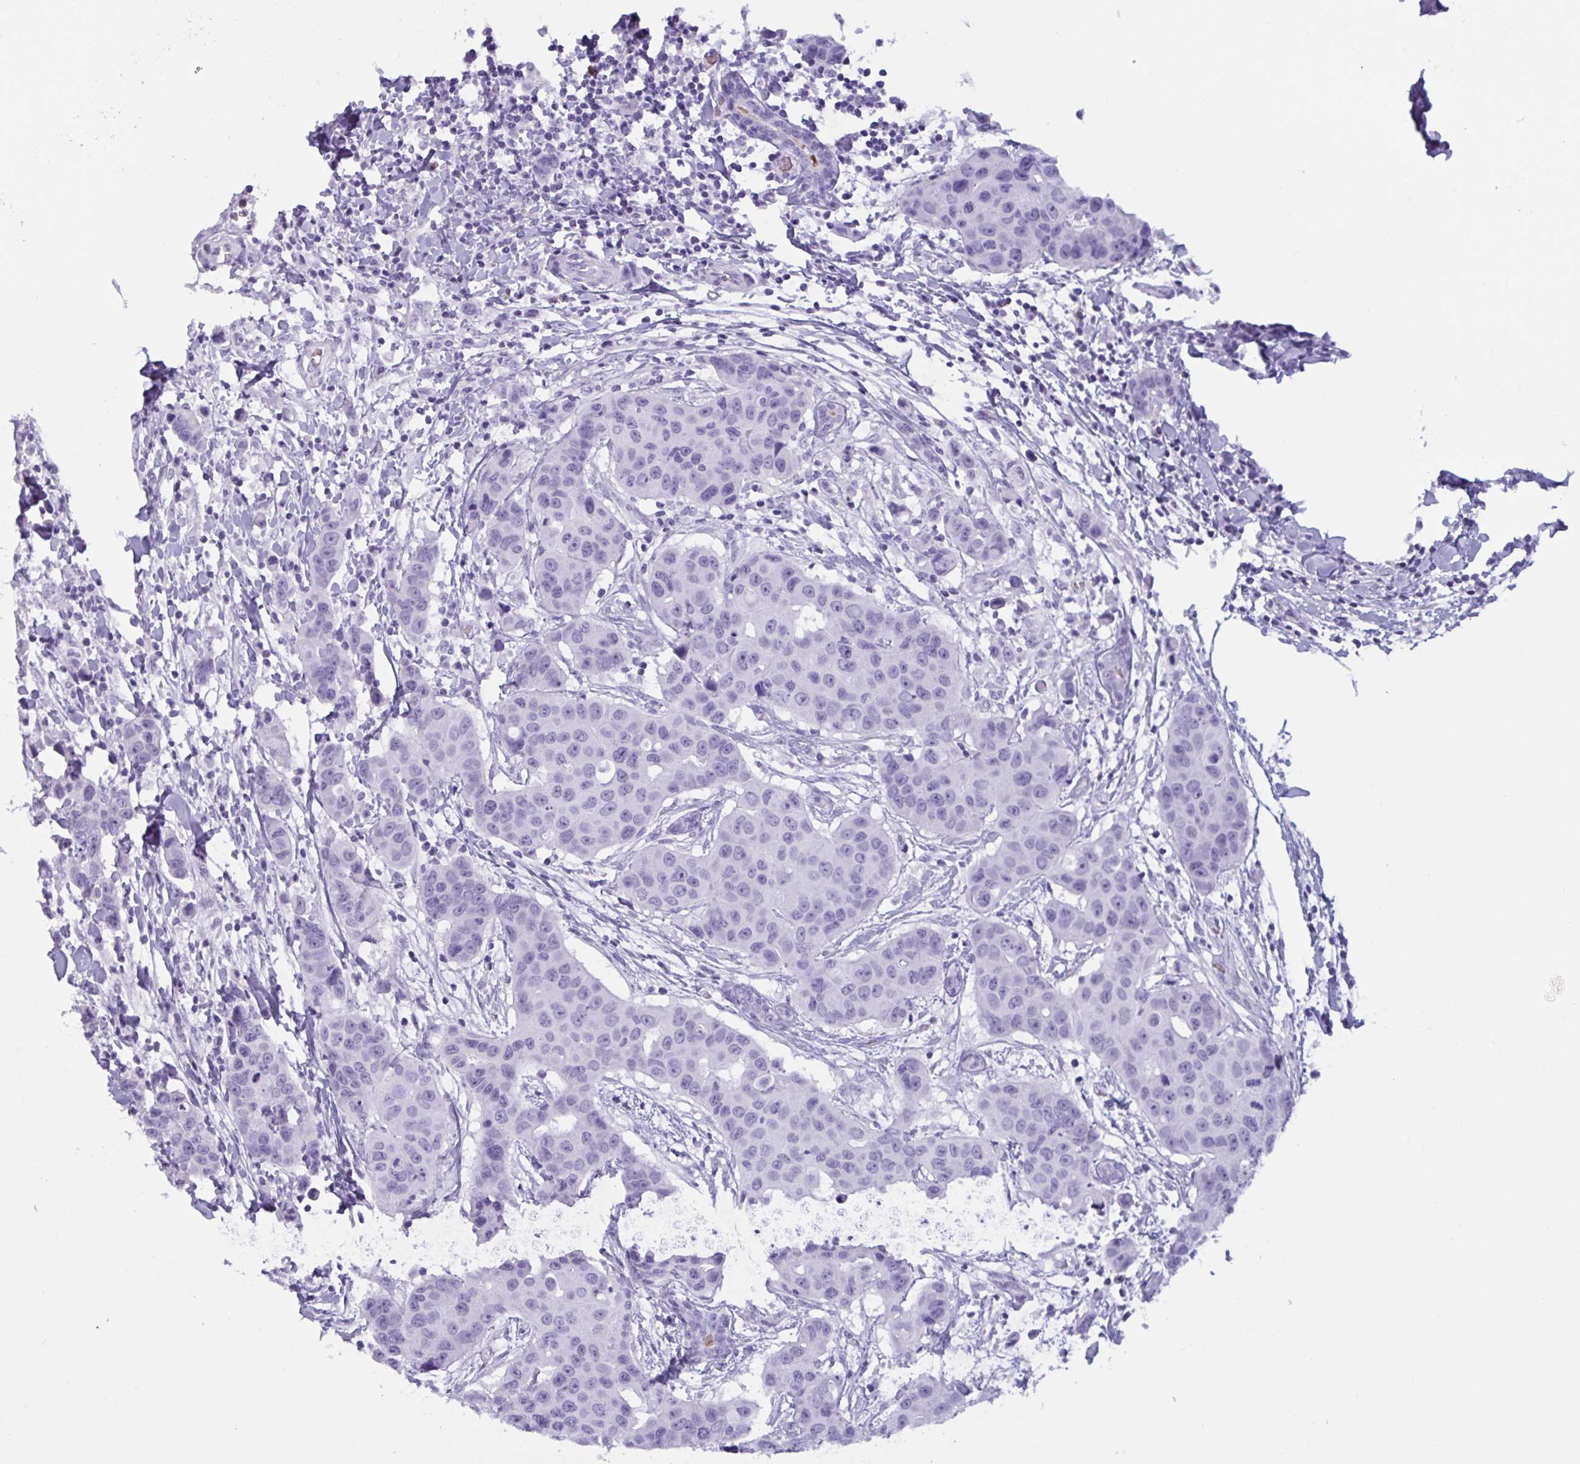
{"staining": {"intensity": "negative", "quantity": "none", "location": "none"}, "tissue": "breast cancer", "cell_type": "Tumor cells", "image_type": "cancer", "snomed": [{"axis": "morphology", "description": "Duct carcinoma"}, {"axis": "topography", "description": "Breast"}], "caption": "A high-resolution micrograph shows immunohistochemistry staining of breast cancer, which demonstrates no significant expression in tumor cells.", "gene": "SLC2A1", "patient": {"sex": "female", "age": 24}}